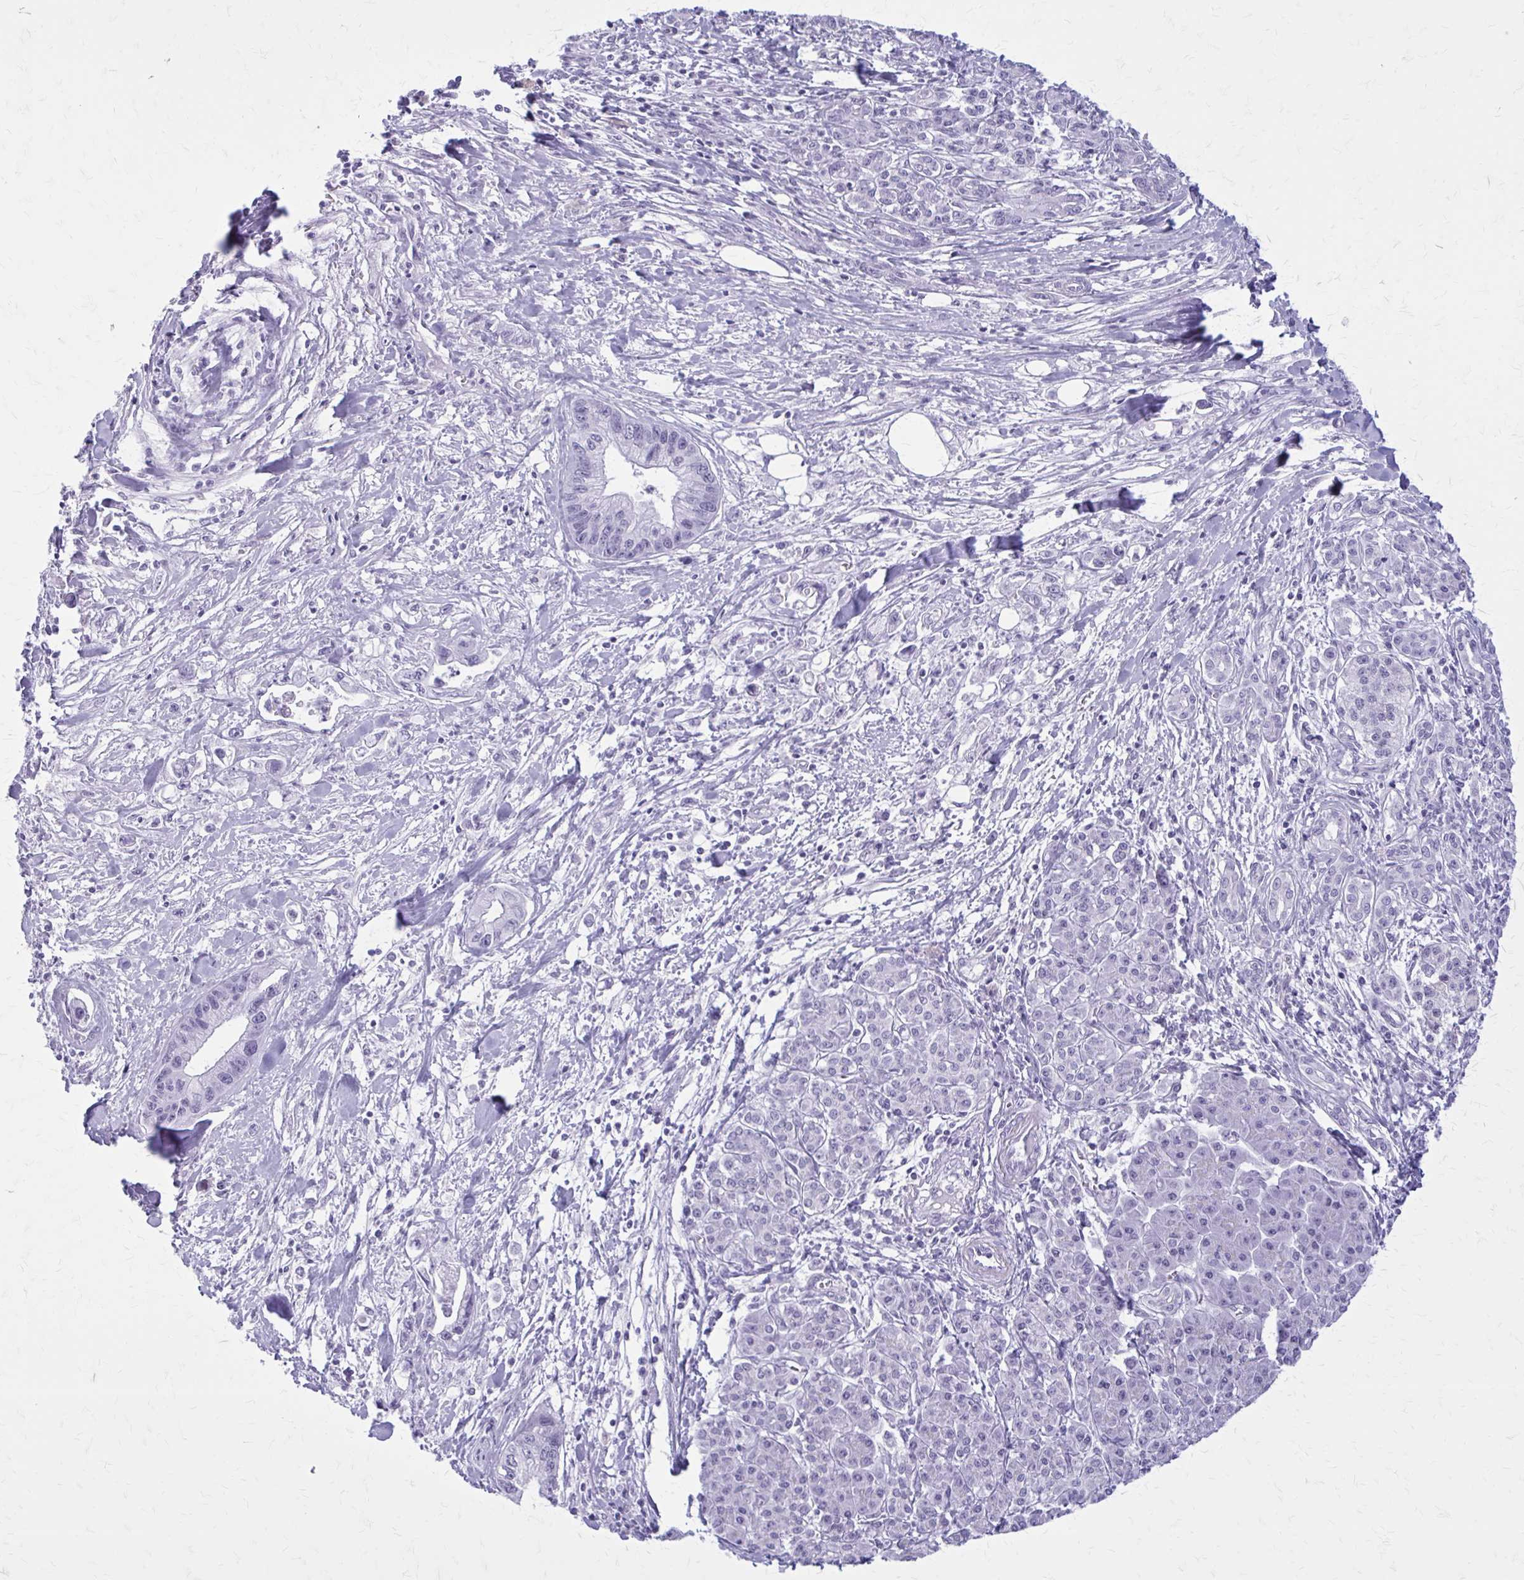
{"staining": {"intensity": "negative", "quantity": "none", "location": "none"}, "tissue": "pancreatic cancer", "cell_type": "Tumor cells", "image_type": "cancer", "snomed": [{"axis": "morphology", "description": "Adenocarcinoma, NOS"}, {"axis": "topography", "description": "Pancreas"}], "caption": "Immunohistochemistry (IHC) photomicrograph of pancreatic cancer (adenocarcinoma) stained for a protein (brown), which shows no positivity in tumor cells. (DAB (3,3'-diaminobenzidine) IHC visualized using brightfield microscopy, high magnification).", "gene": "GAD1", "patient": {"sex": "male", "age": 61}}